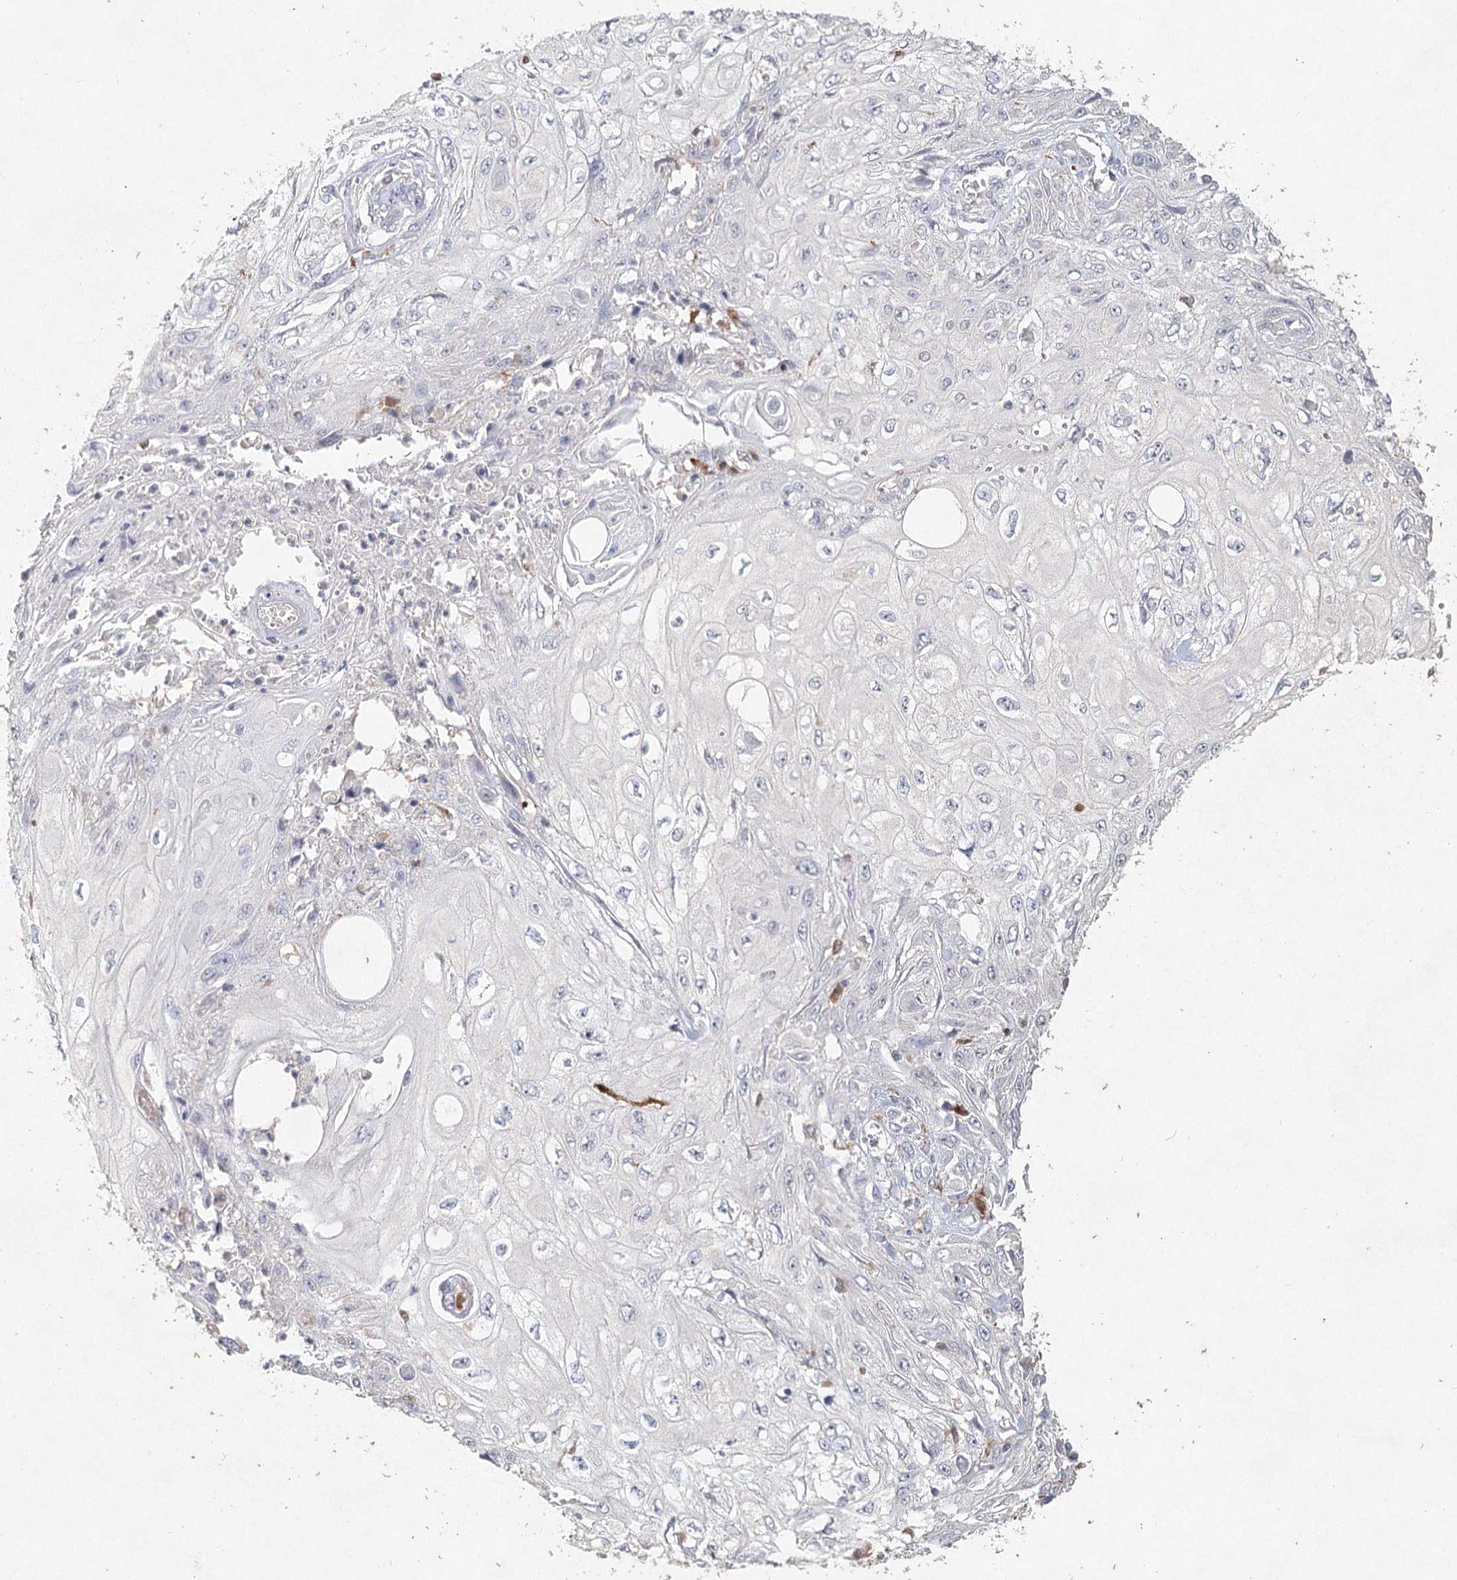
{"staining": {"intensity": "negative", "quantity": "none", "location": "none"}, "tissue": "skin cancer", "cell_type": "Tumor cells", "image_type": "cancer", "snomed": [{"axis": "morphology", "description": "Squamous cell carcinoma, NOS"}, {"axis": "topography", "description": "Skin"}], "caption": "Tumor cells show no significant expression in skin cancer (squamous cell carcinoma). Brightfield microscopy of immunohistochemistry stained with DAB (brown) and hematoxylin (blue), captured at high magnification.", "gene": "ARSI", "patient": {"sex": "male", "age": 75}}